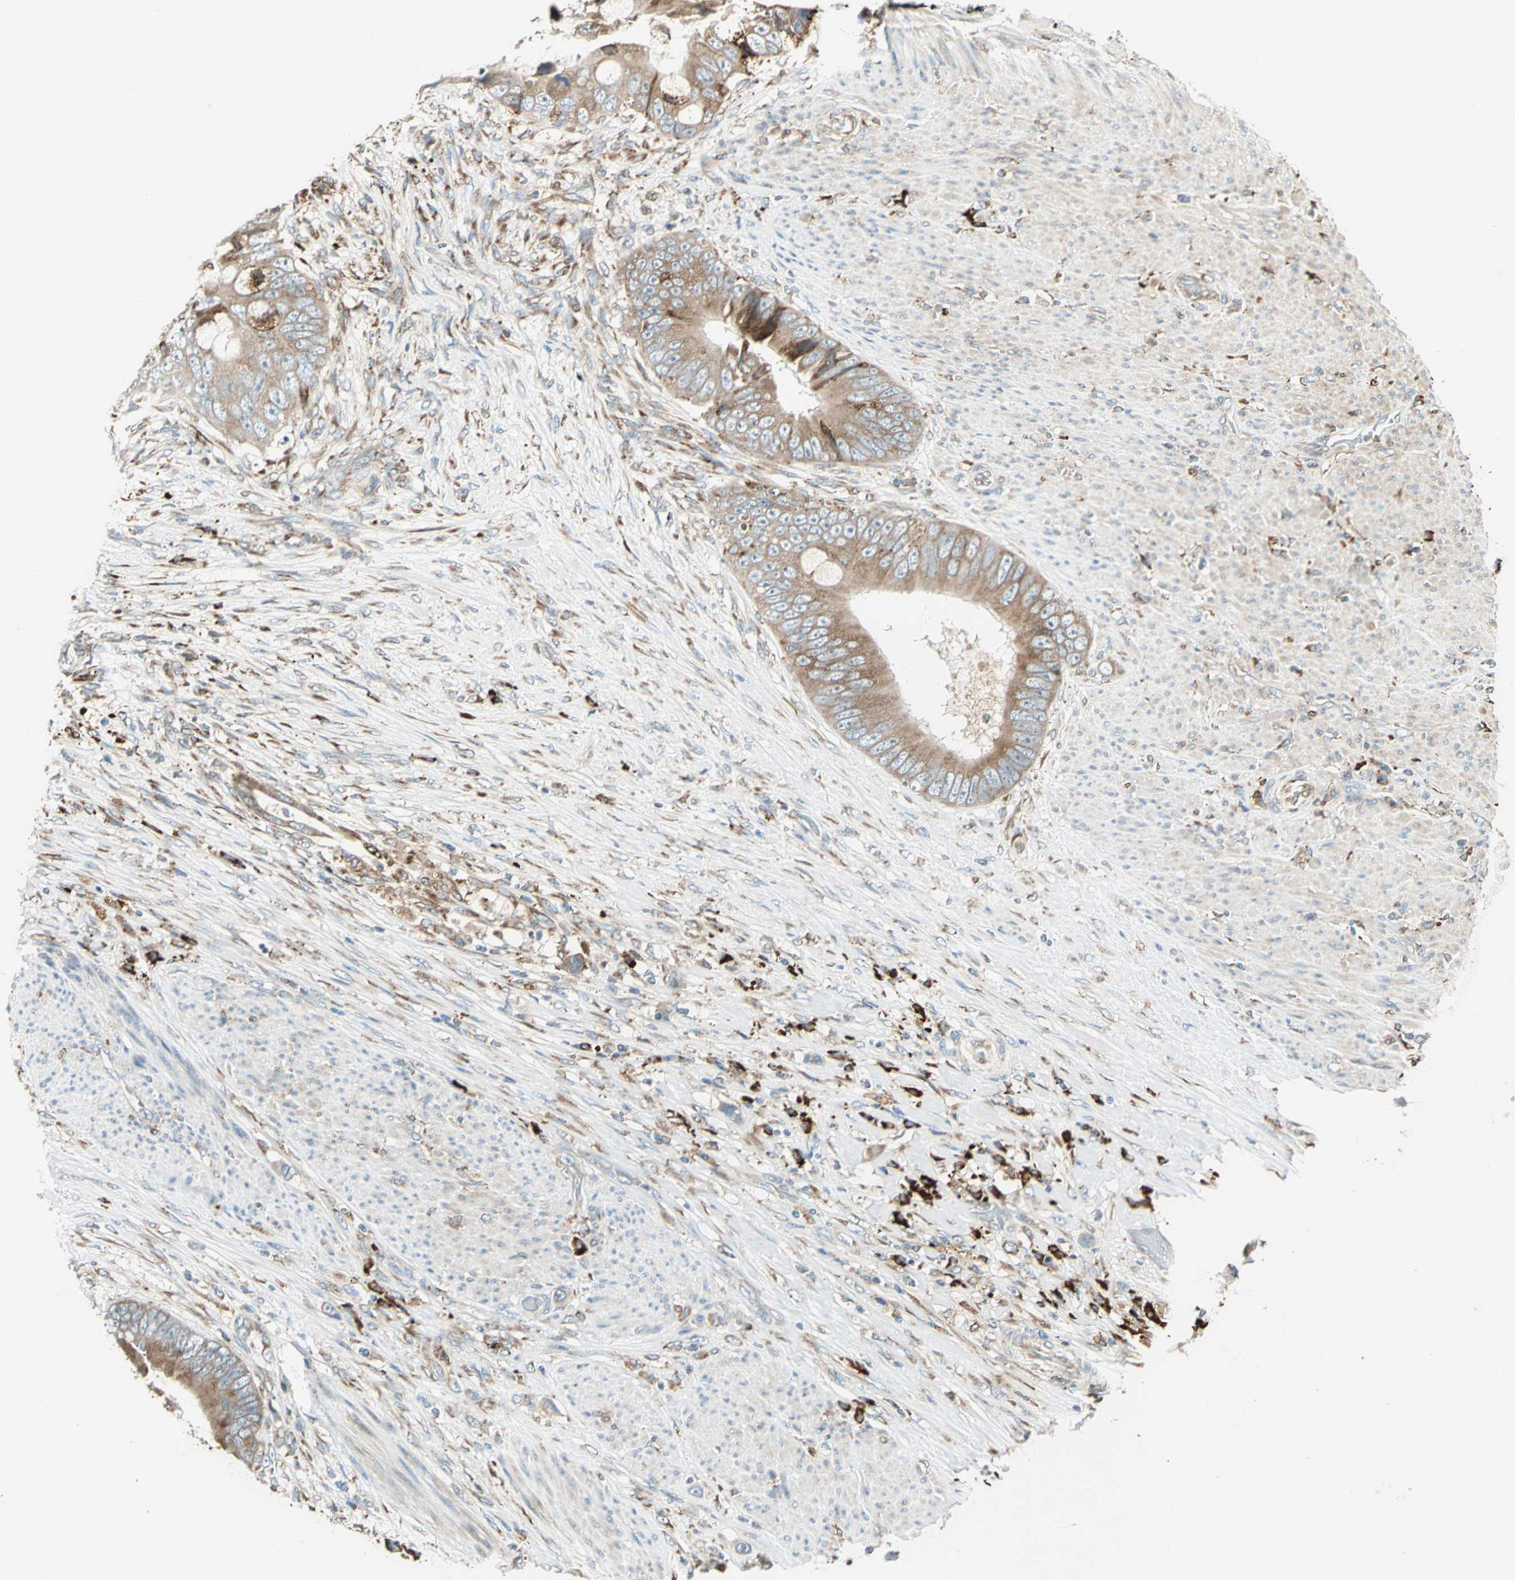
{"staining": {"intensity": "moderate", "quantity": ">75%", "location": "cytoplasmic/membranous"}, "tissue": "colorectal cancer", "cell_type": "Tumor cells", "image_type": "cancer", "snomed": [{"axis": "morphology", "description": "Adenocarcinoma, NOS"}, {"axis": "topography", "description": "Rectum"}], "caption": "Moderate cytoplasmic/membranous positivity for a protein is appreciated in approximately >75% of tumor cells of colorectal cancer (adenocarcinoma) using immunohistochemistry (IHC).", "gene": "PDIA4", "patient": {"sex": "female", "age": 77}}